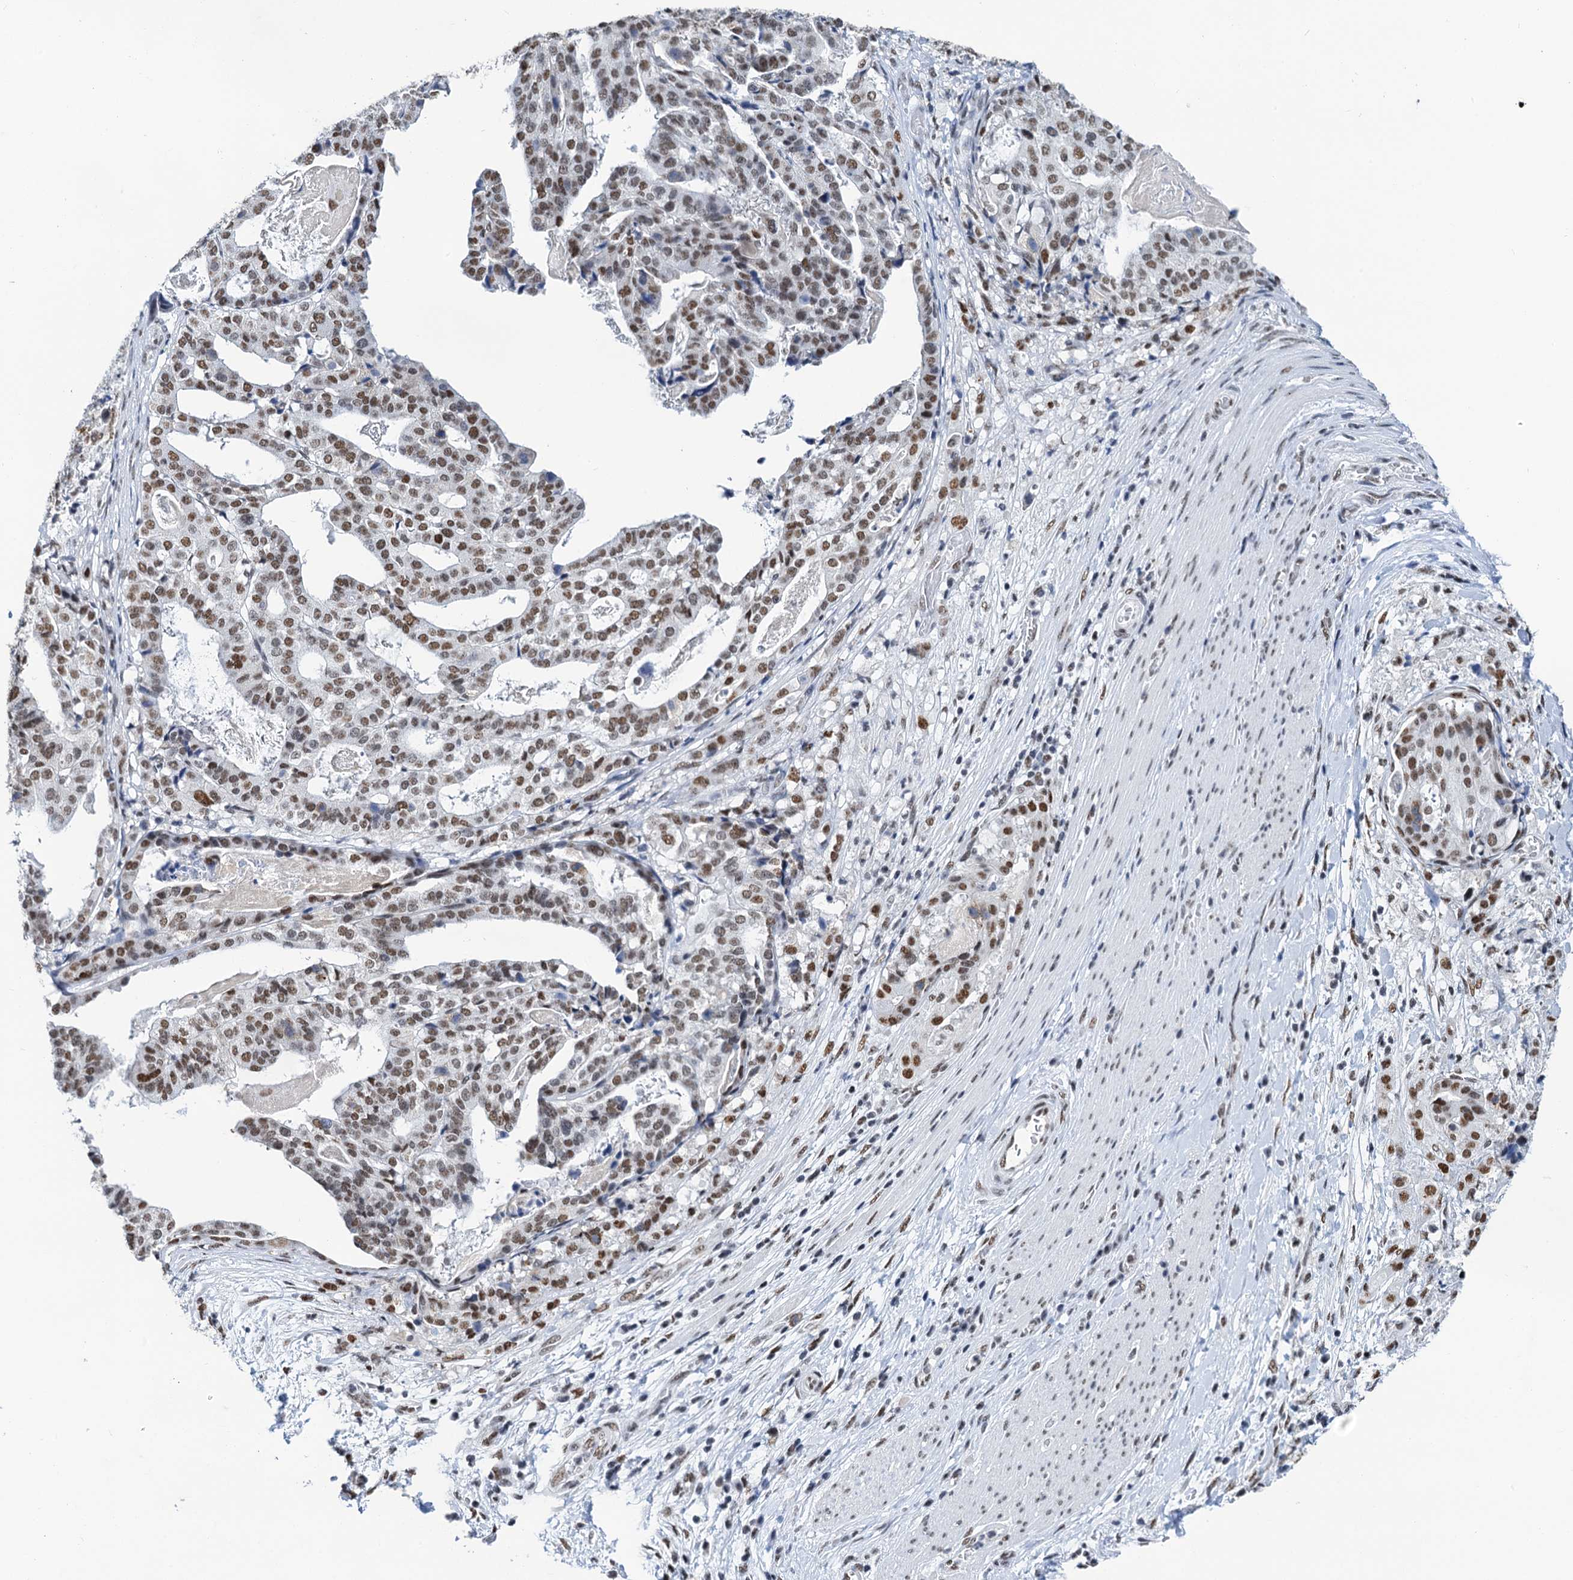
{"staining": {"intensity": "moderate", "quantity": ">75%", "location": "nuclear"}, "tissue": "stomach cancer", "cell_type": "Tumor cells", "image_type": "cancer", "snomed": [{"axis": "morphology", "description": "Adenocarcinoma, NOS"}, {"axis": "topography", "description": "Stomach"}], "caption": "Stomach cancer tissue shows moderate nuclear staining in about >75% of tumor cells", "gene": "SLTM", "patient": {"sex": "male", "age": 48}}